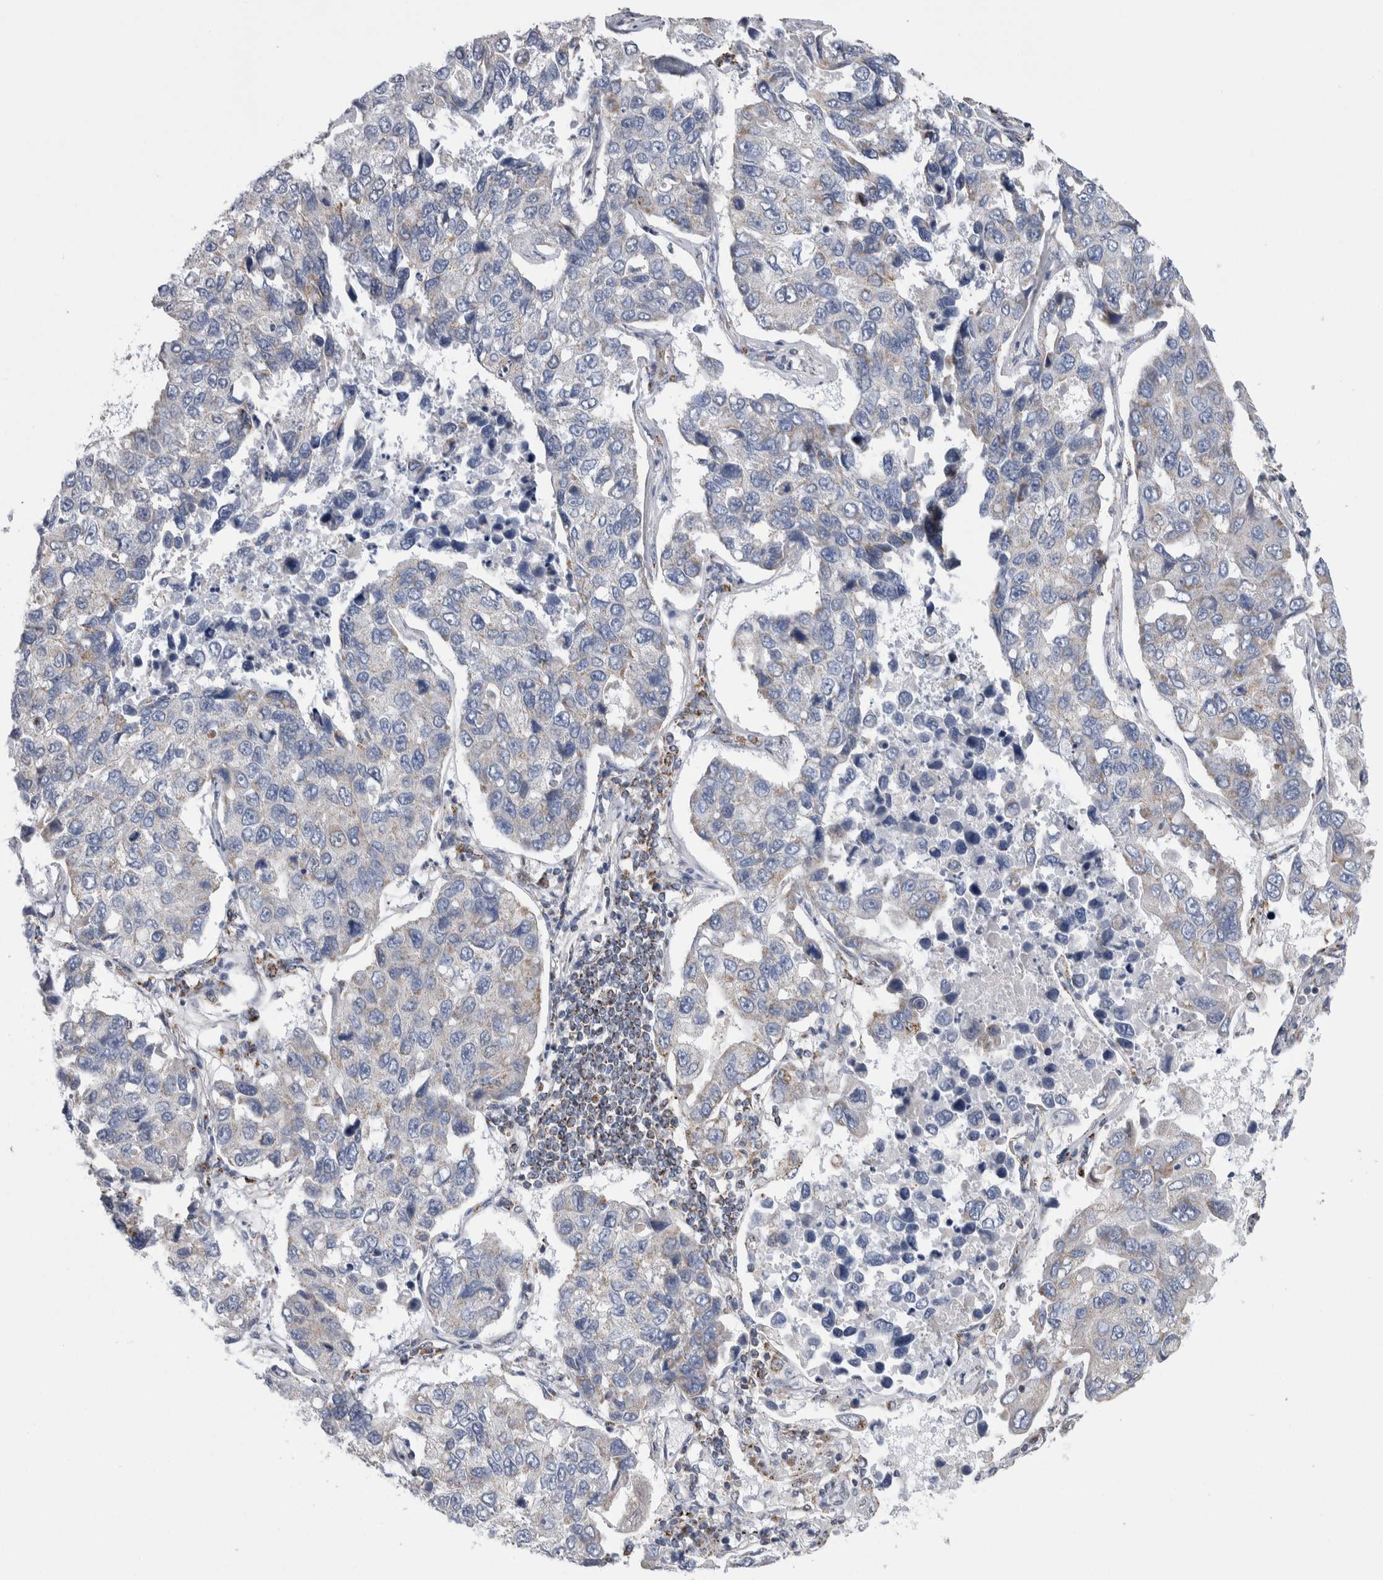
{"staining": {"intensity": "negative", "quantity": "none", "location": "none"}, "tissue": "lung cancer", "cell_type": "Tumor cells", "image_type": "cancer", "snomed": [{"axis": "morphology", "description": "Adenocarcinoma, NOS"}, {"axis": "topography", "description": "Lung"}], "caption": "Tumor cells are negative for brown protein staining in adenocarcinoma (lung). The staining is performed using DAB brown chromogen with nuclei counter-stained in using hematoxylin.", "gene": "ETFA", "patient": {"sex": "male", "age": 64}}